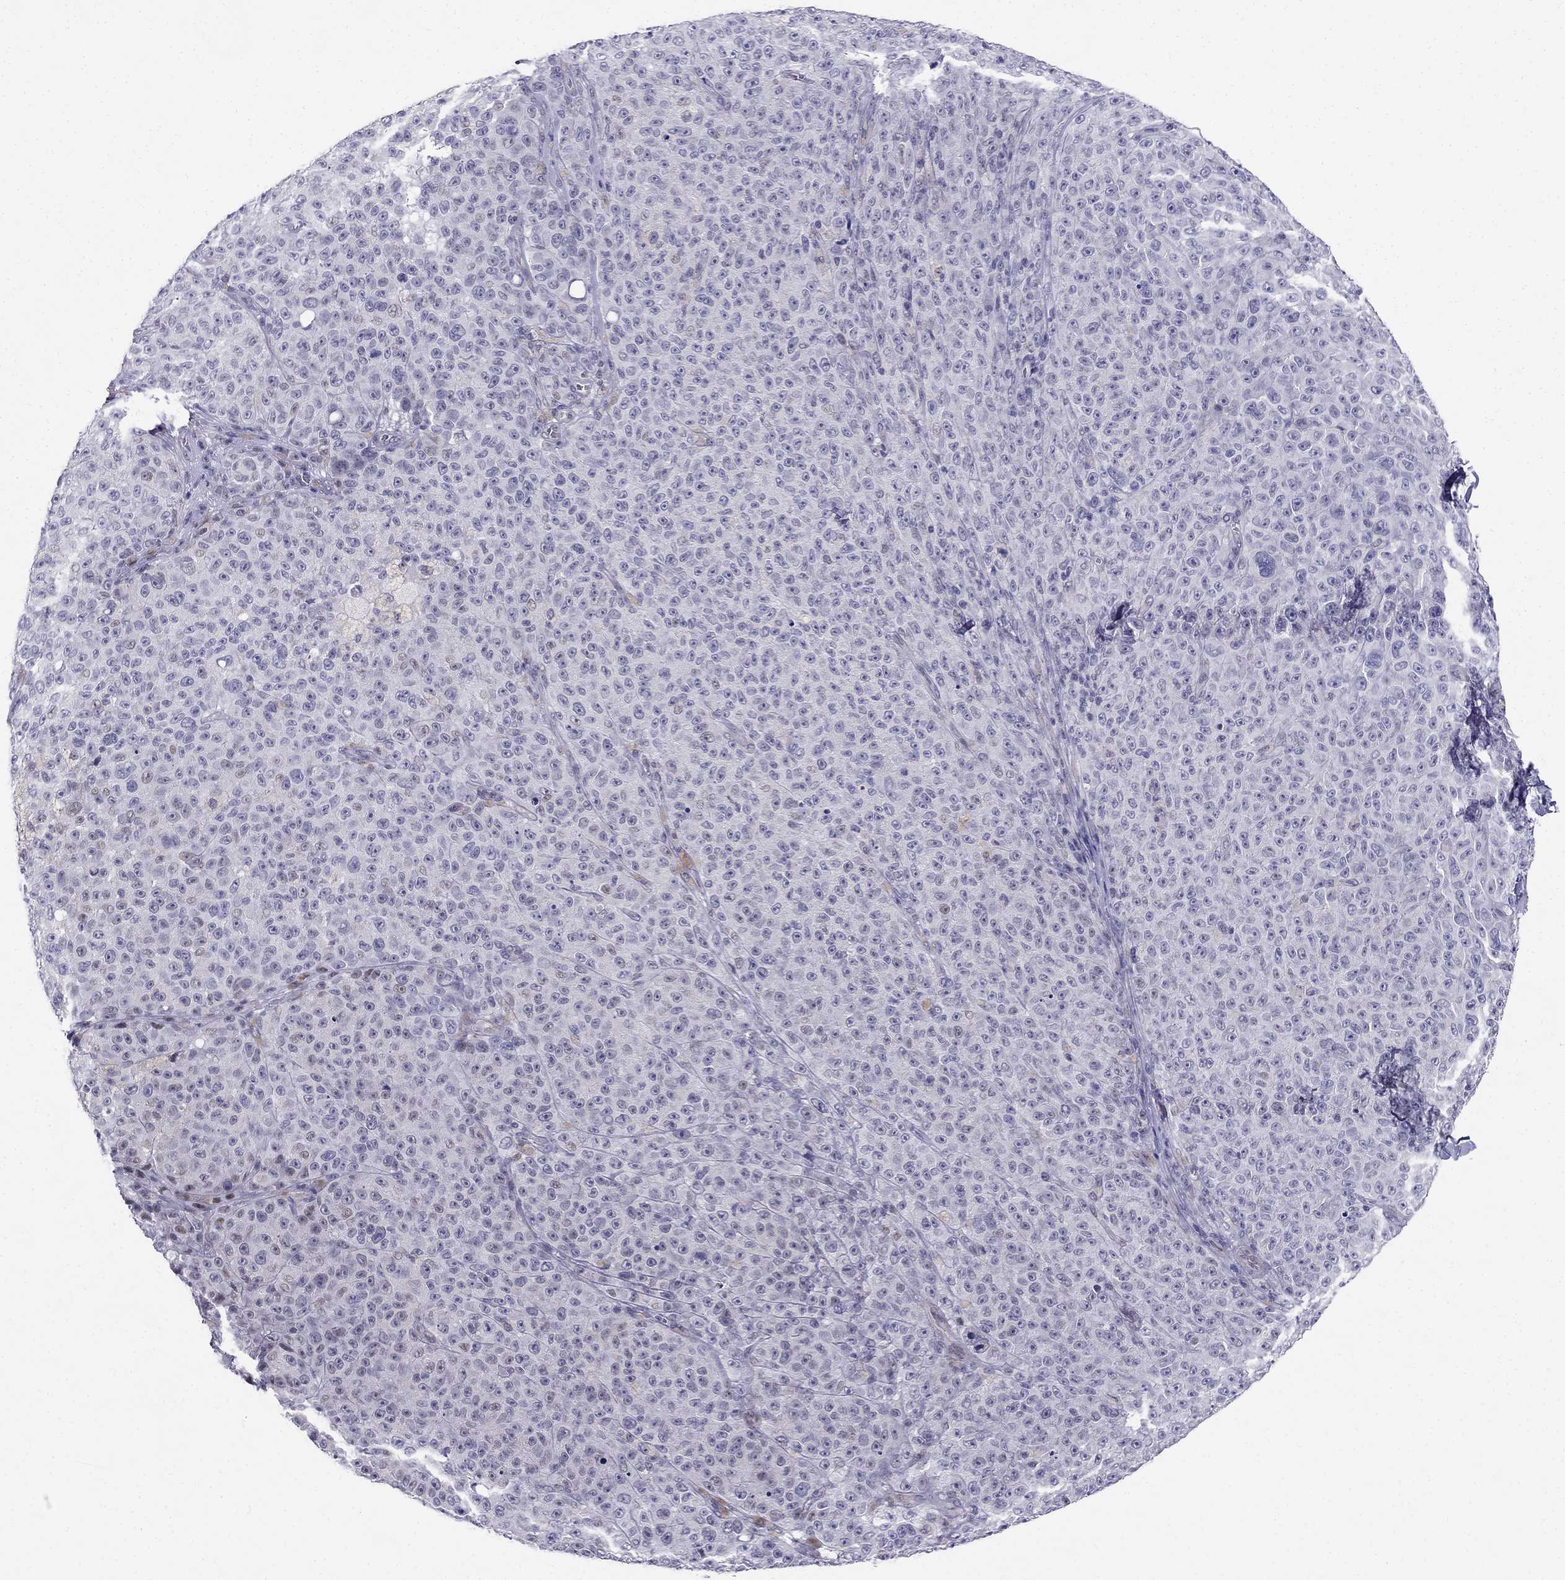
{"staining": {"intensity": "negative", "quantity": "none", "location": "none"}, "tissue": "melanoma", "cell_type": "Tumor cells", "image_type": "cancer", "snomed": [{"axis": "morphology", "description": "Malignant melanoma, NOS"}, {"axis": "topography", "description": "Skin"}], "caption": "DAB (3,3'-diaminobenzidine) immunohistochemical staining of melanoma reveals no significant positivity in tumor cells.", "gene": "BAG5", "patient": {"sex": "female", "age": 82}}